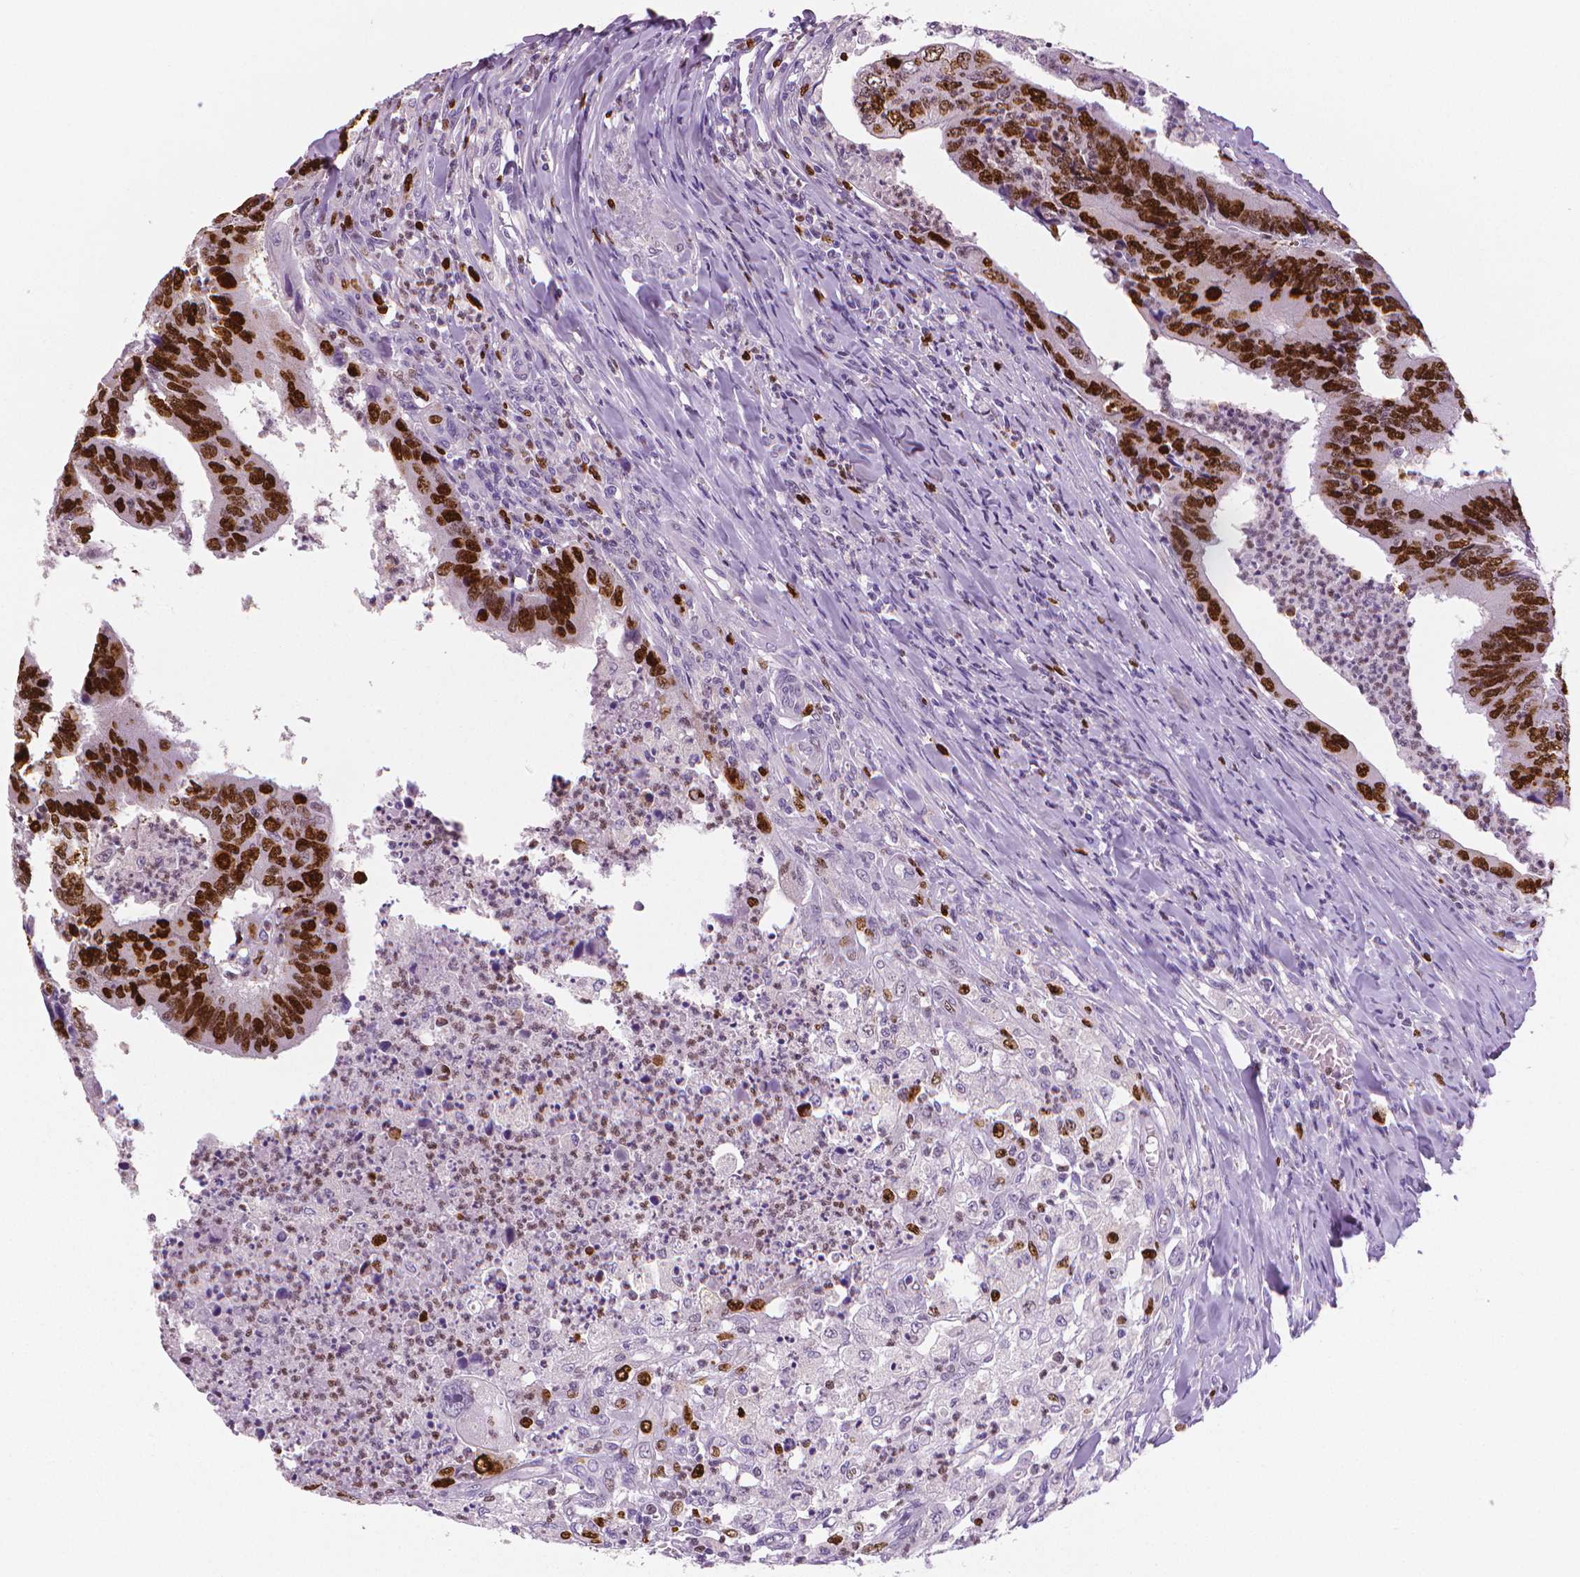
{"staining": {"intensity": "moderate", "quantity": ">75%", "location": "nuclear"}, "tissue": "colorectal cancer", "cell_type": "Tumor cells", "image_type": "cancer", "snomed": [{"axis": "morphology", "description": "Adenocarcinoma, NOS"}, {"axis": "topography", "description": "Colon"}], "caption": "This histopathology image shows IHC staining of human adenocarcinoma (colorectal), with medium moderate nuclear expression in approximately >75% of tumor cells.", "gene": "MKI67", "patient": {"sex": "female", "age": 67}}